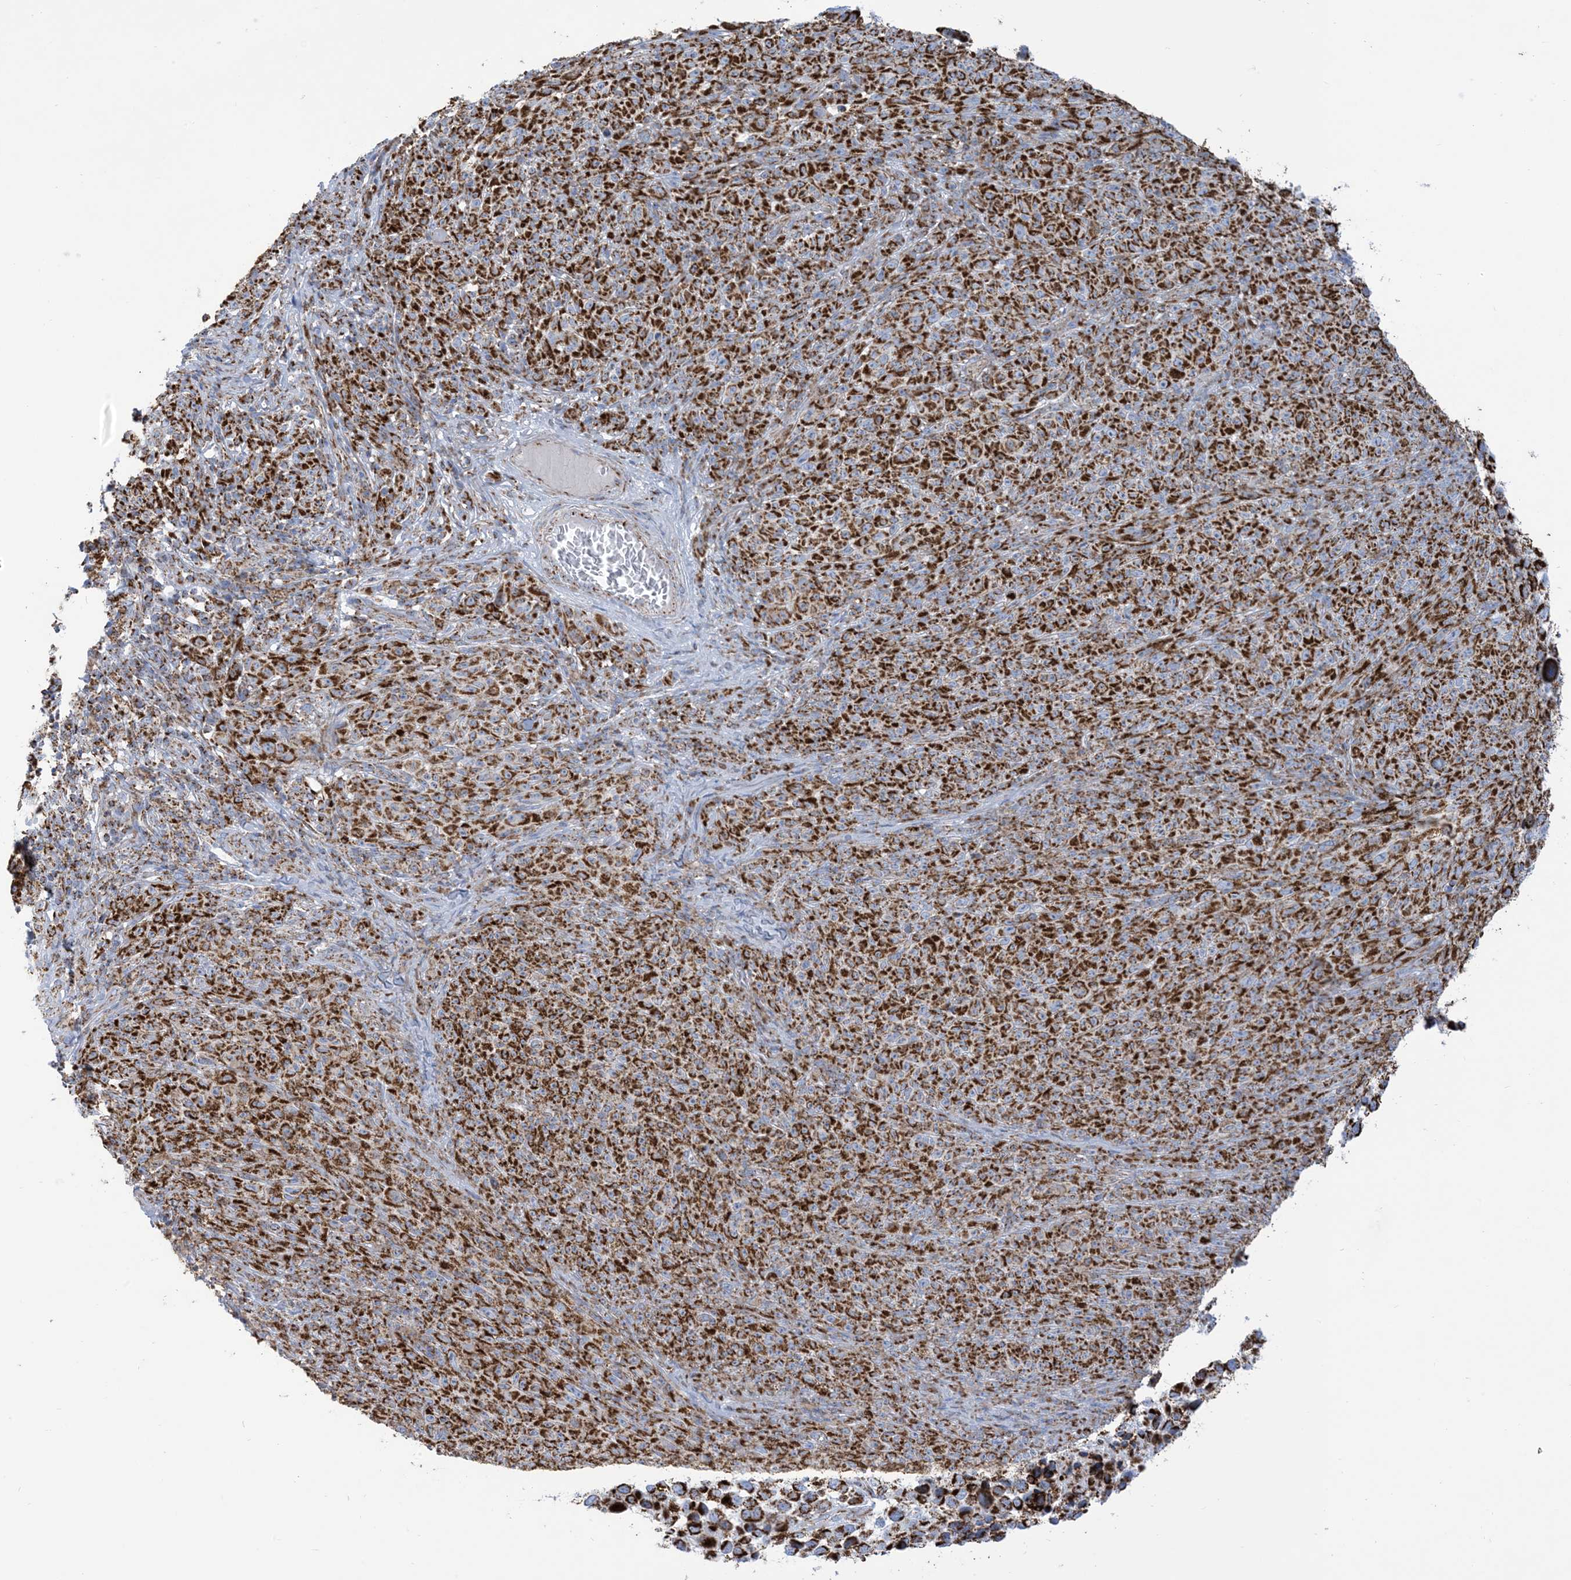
{"staining": {"intensity": "strong", "quantity": ">75%", "location": "cytoplasmic/membranous"}, "tissue": "melanoma", "cell_type": "Tumor cells", "image_type": "cancer", "snomed": [{"axis": "morphology", "description": "Malignant melanoma, NOS"}, {"axis": "topography", "description": "Skin"}], "caption": "A high-resolution micrograph shows IHC staining of melanoma, which reveals strong cytoplasmic/membranous expression in approximately >75% of tumor cells.", "gene": "SAMM50", "patient": {"sex": "female", "age": 82}}